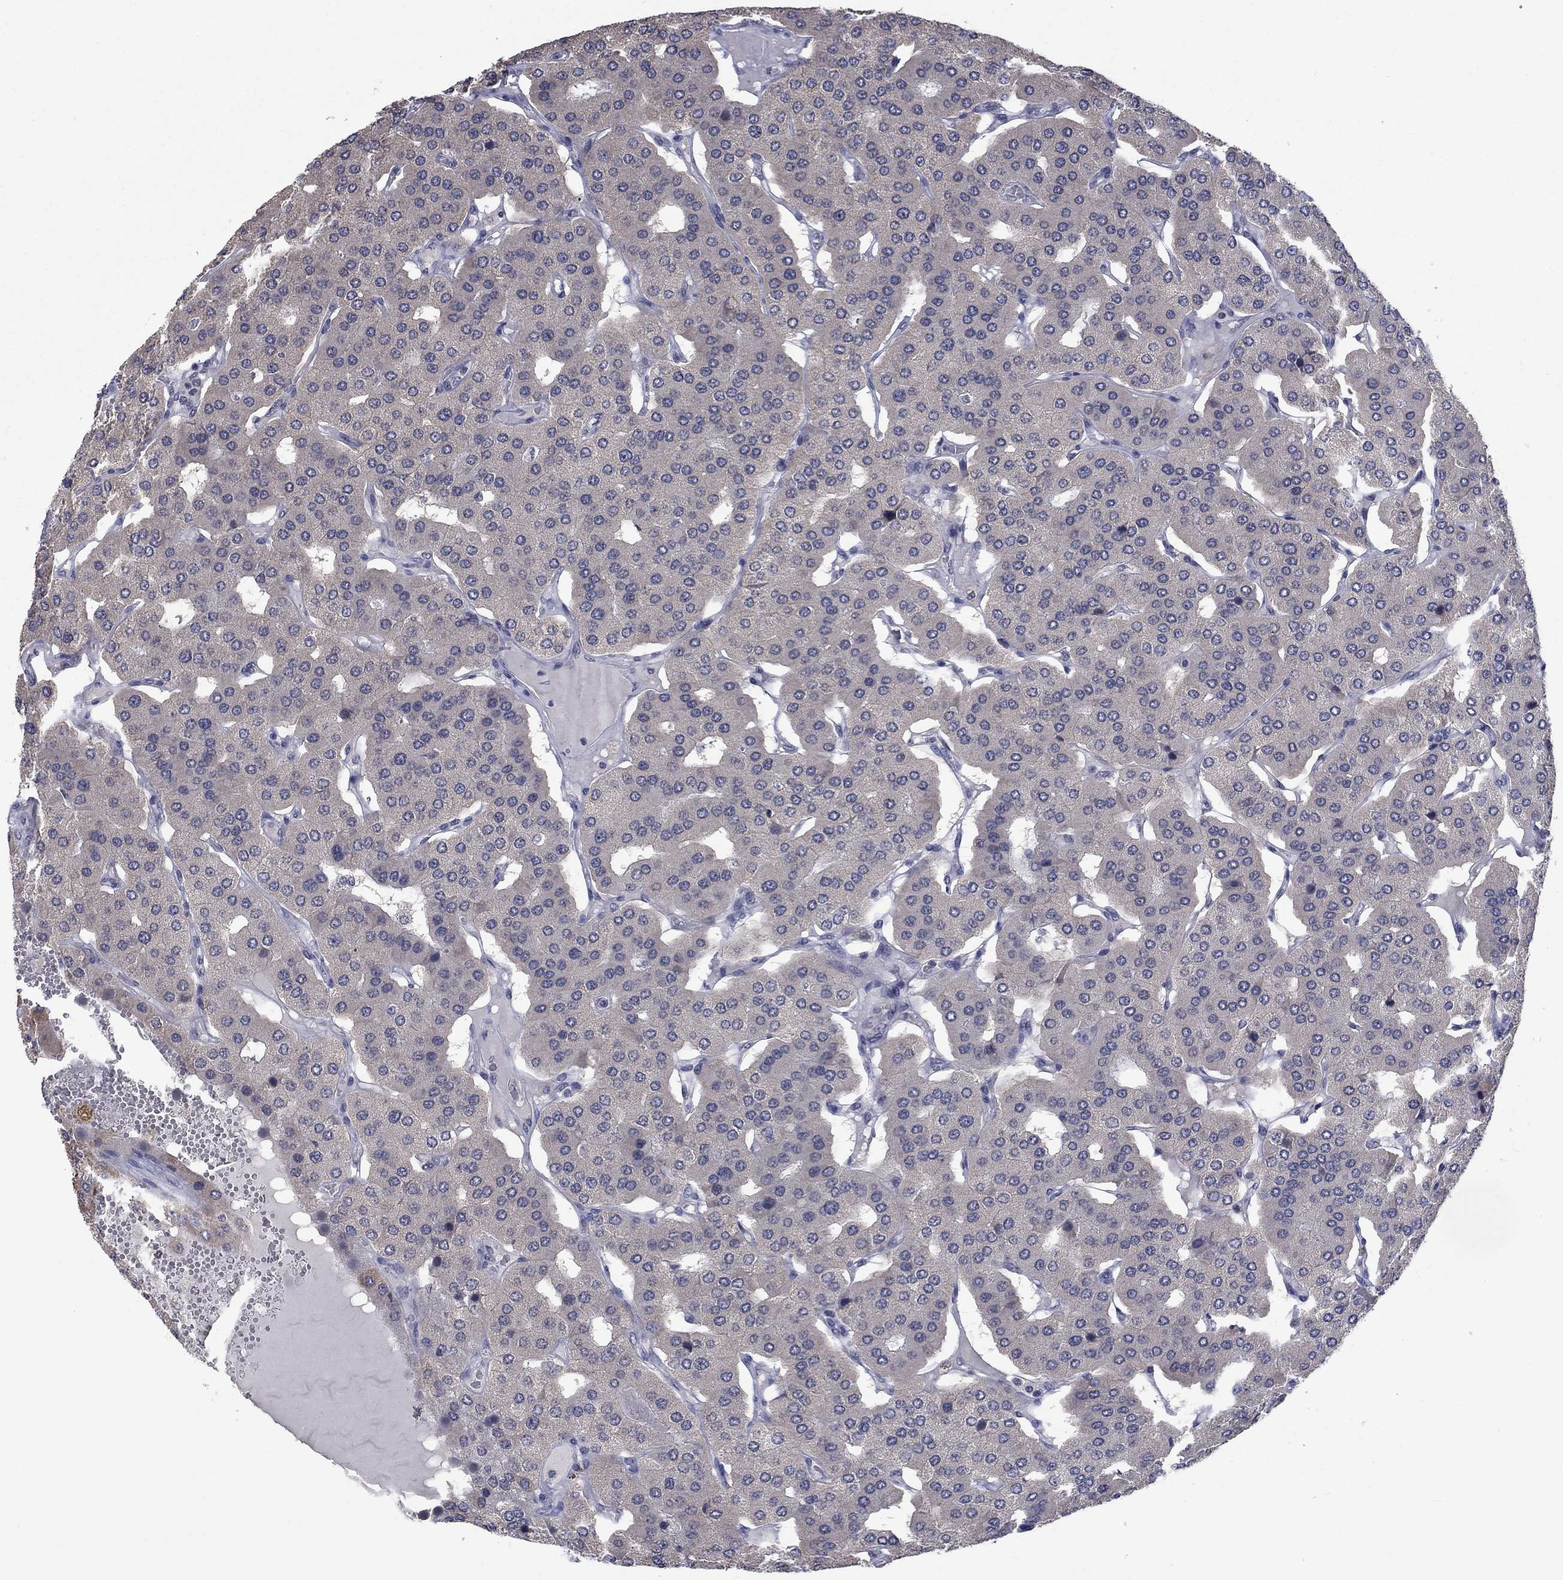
{"staining": {"intensity": "negative", "quantity": "none", "location": "none"}, "tissue": "parathyroid gland", "cell_type": "Glandular cells", "image_type": "normal", "snomed": [{"axis": "morphology", "description": "Normal tissue, NOS"}, {"axis": "morphology", "description": "Adenoma, NOS"}, {"axis": "topography", "description": "Parathyroid gland"}], "caption": "The IHC histopathology image has no significant staining in glandular cells of parathyroid gland.", "gene": "SPATA33", "patient": {"sex": "female", "age": 86}}